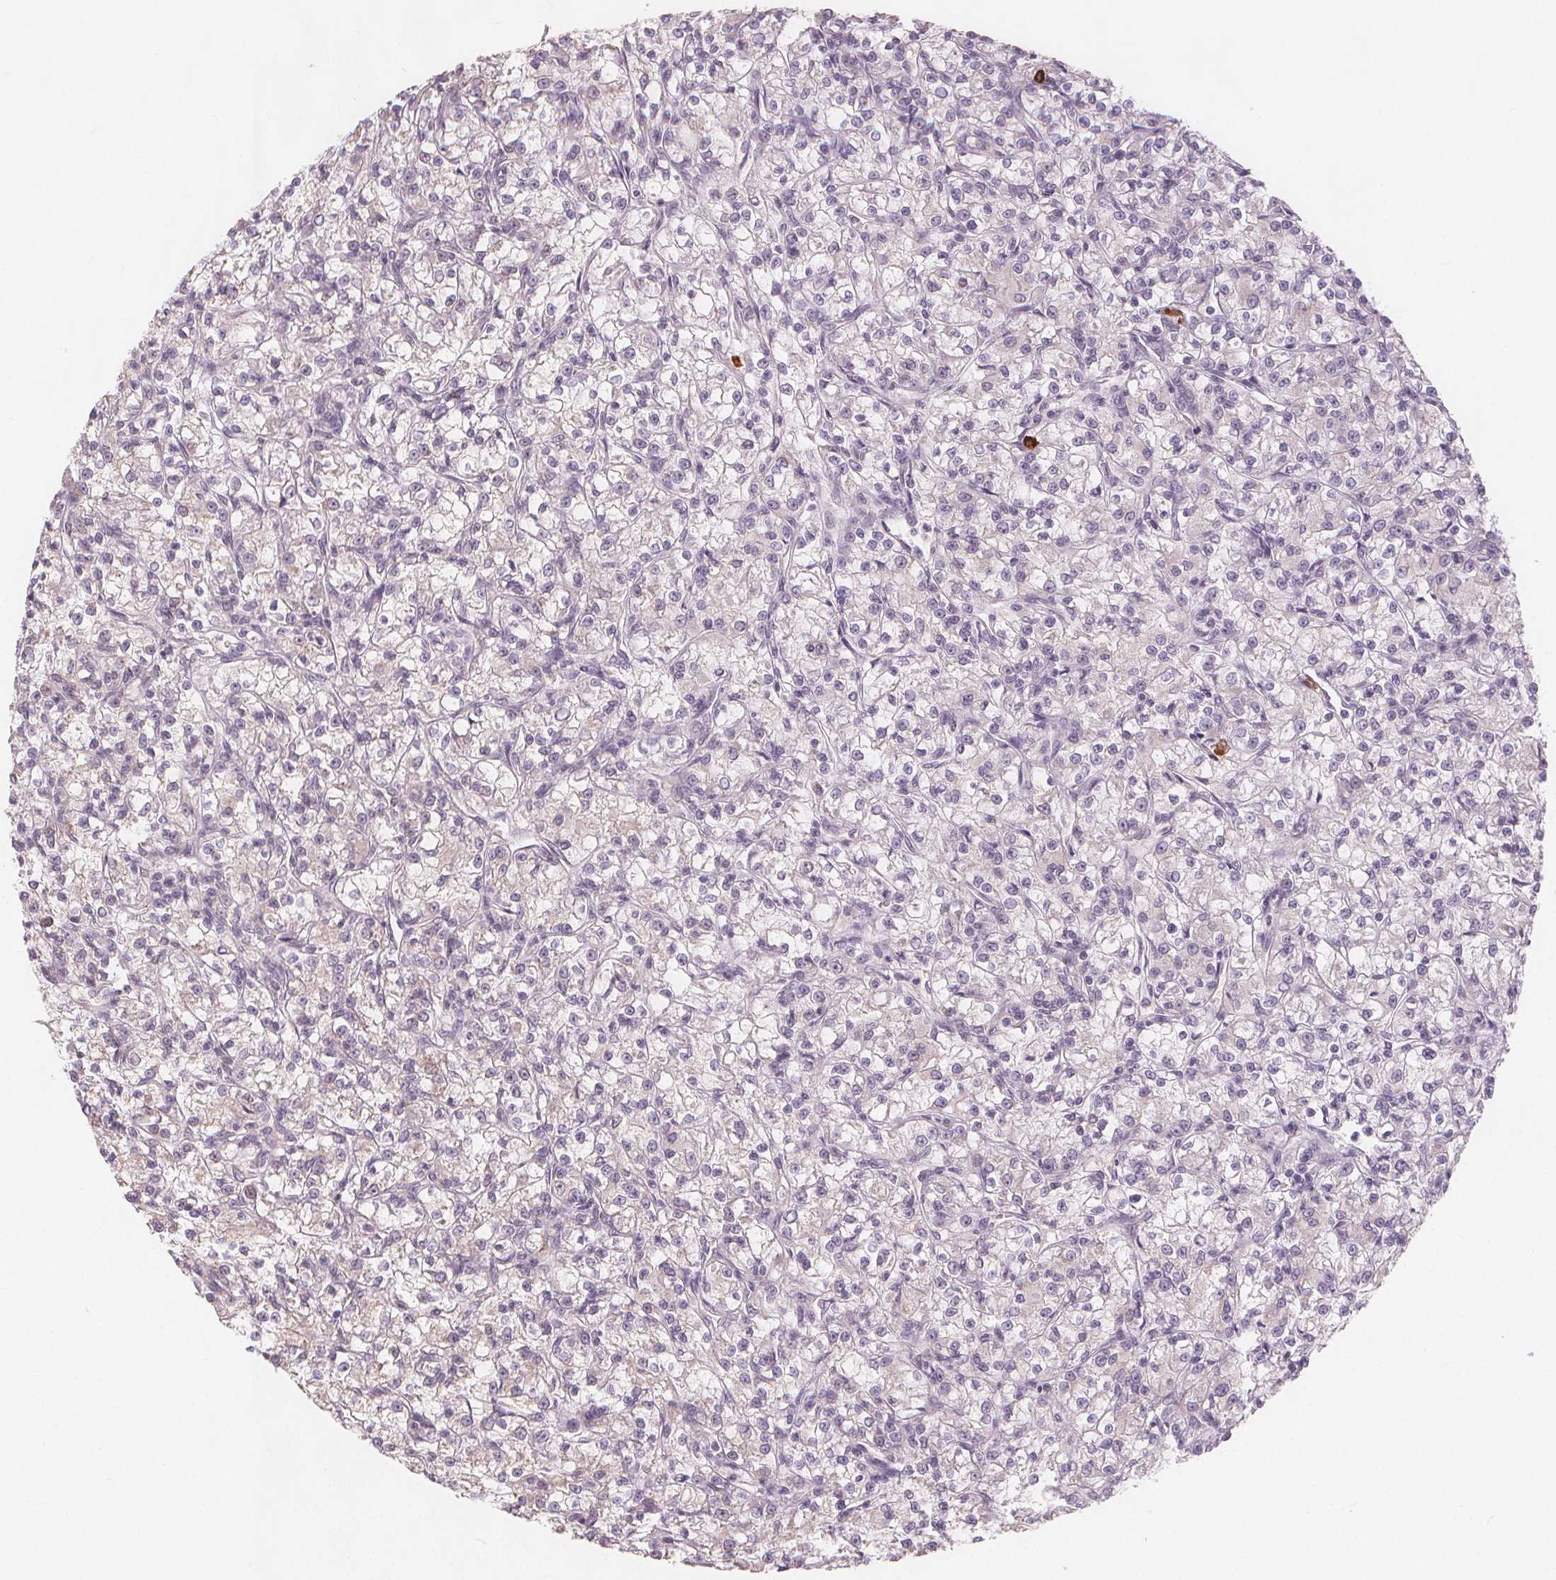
{"staining": {"intensity": "negative", "quantity": "none", "location": "none"}, "tissue": "renal cancer", "cell_type": "Tumor cells", "image_type": "cancer", "snomed": [{"axis": "morphology", "description": "Adenocarcinoma, NOS"}, {"axis": "topography", "description": "Kidney"}], "caption": "Photomicrograph shows no protein positivity in tumor cells of renal cancer tissue.", "gene": "TIPIN", "patient": {"sex": "female", "age": 59}}